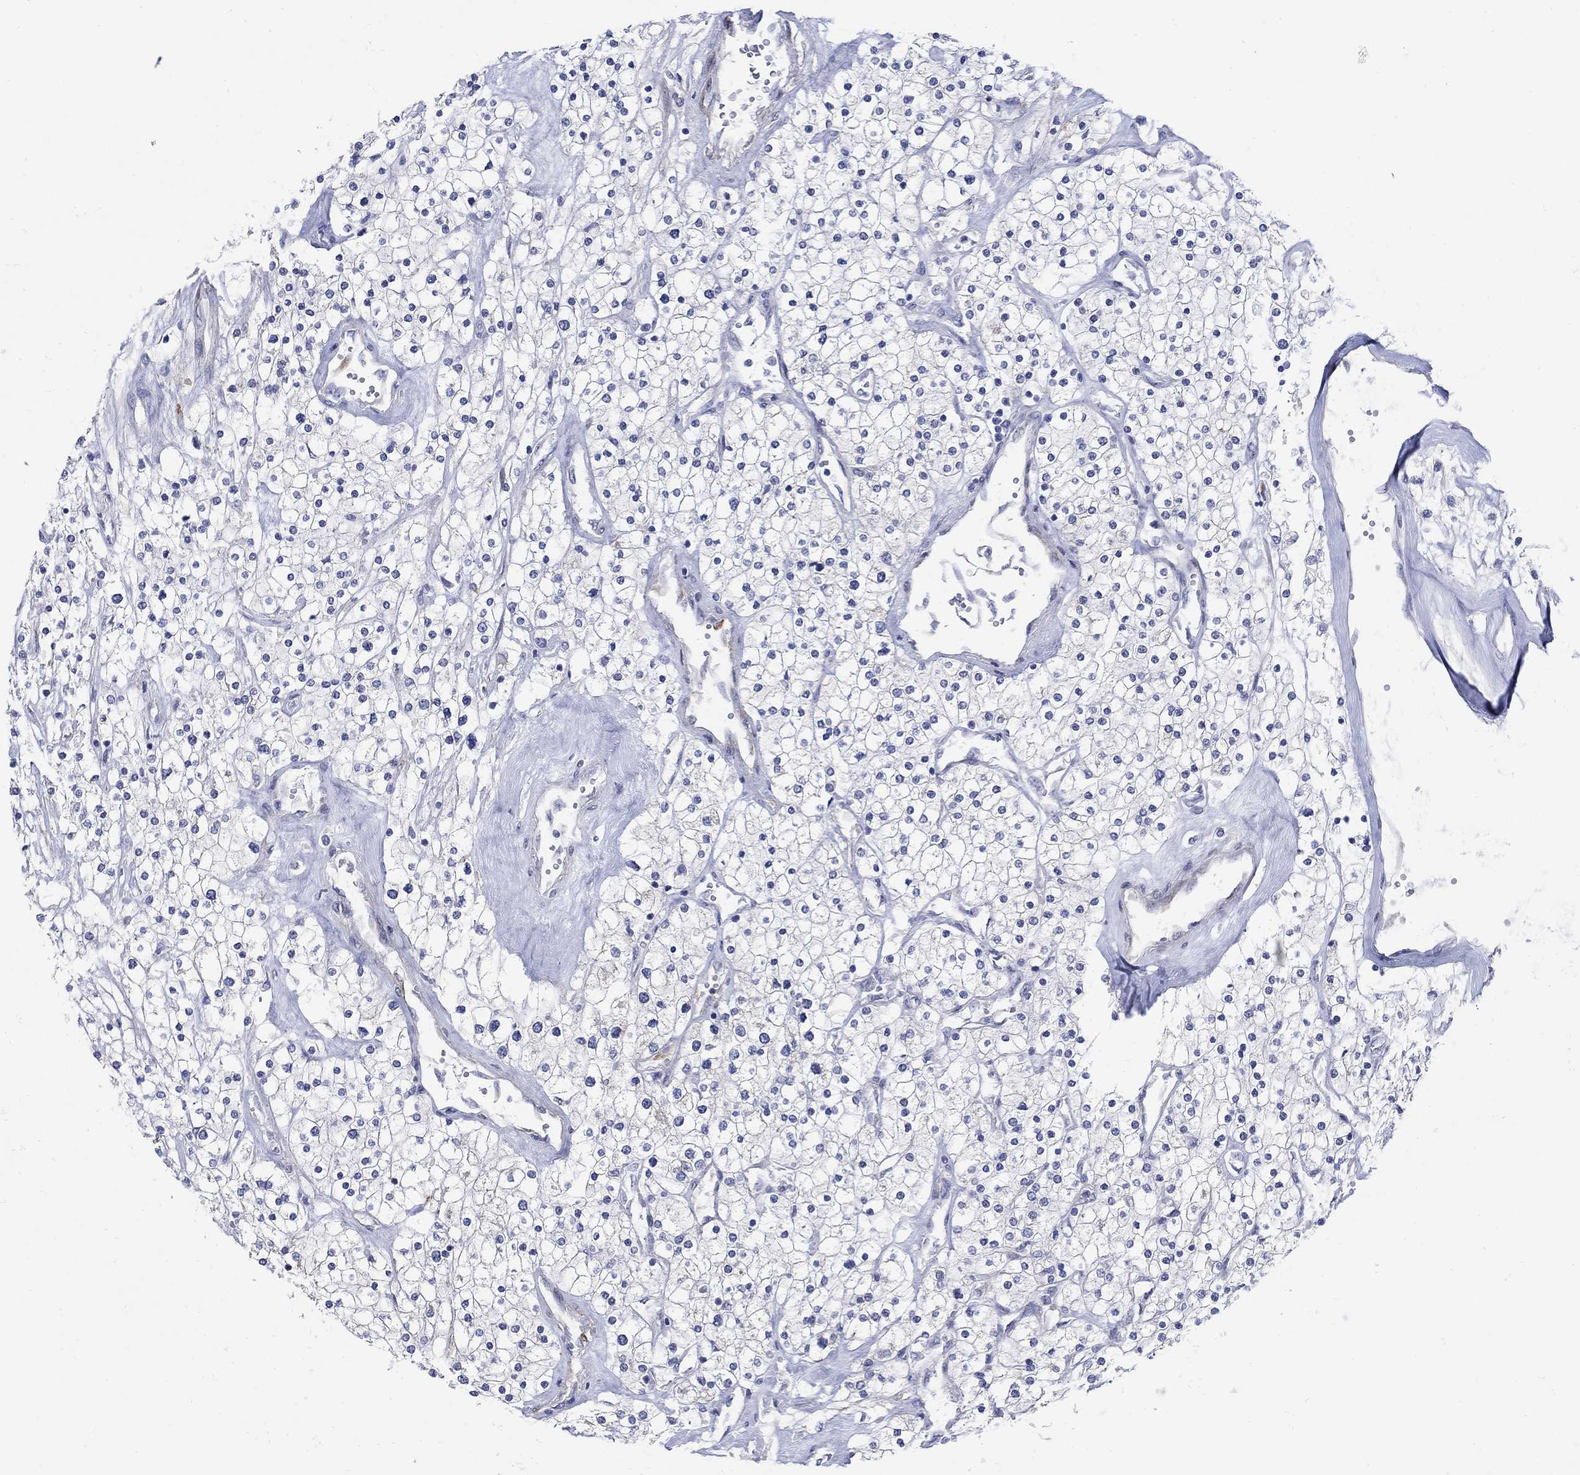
{"staining": {"intensity": "weak", "quantity": "<25%", "location": "cytoplasmic/membranous"}, "tissue": "renal cancer", "cell_type": "Tumor cells", "image_type": "cancer", "snomed": [{"axis": "morphology", "description": "Adenocarcinoma, NOS"}, {"axis": "topography", "description": "Kidney"}], "caption": "The IHC micrograph has no significant staining in tumor cells of renal cancer tissue.", "gene": "SCN7A", "patient": {"sex": "male", "age": 80}}